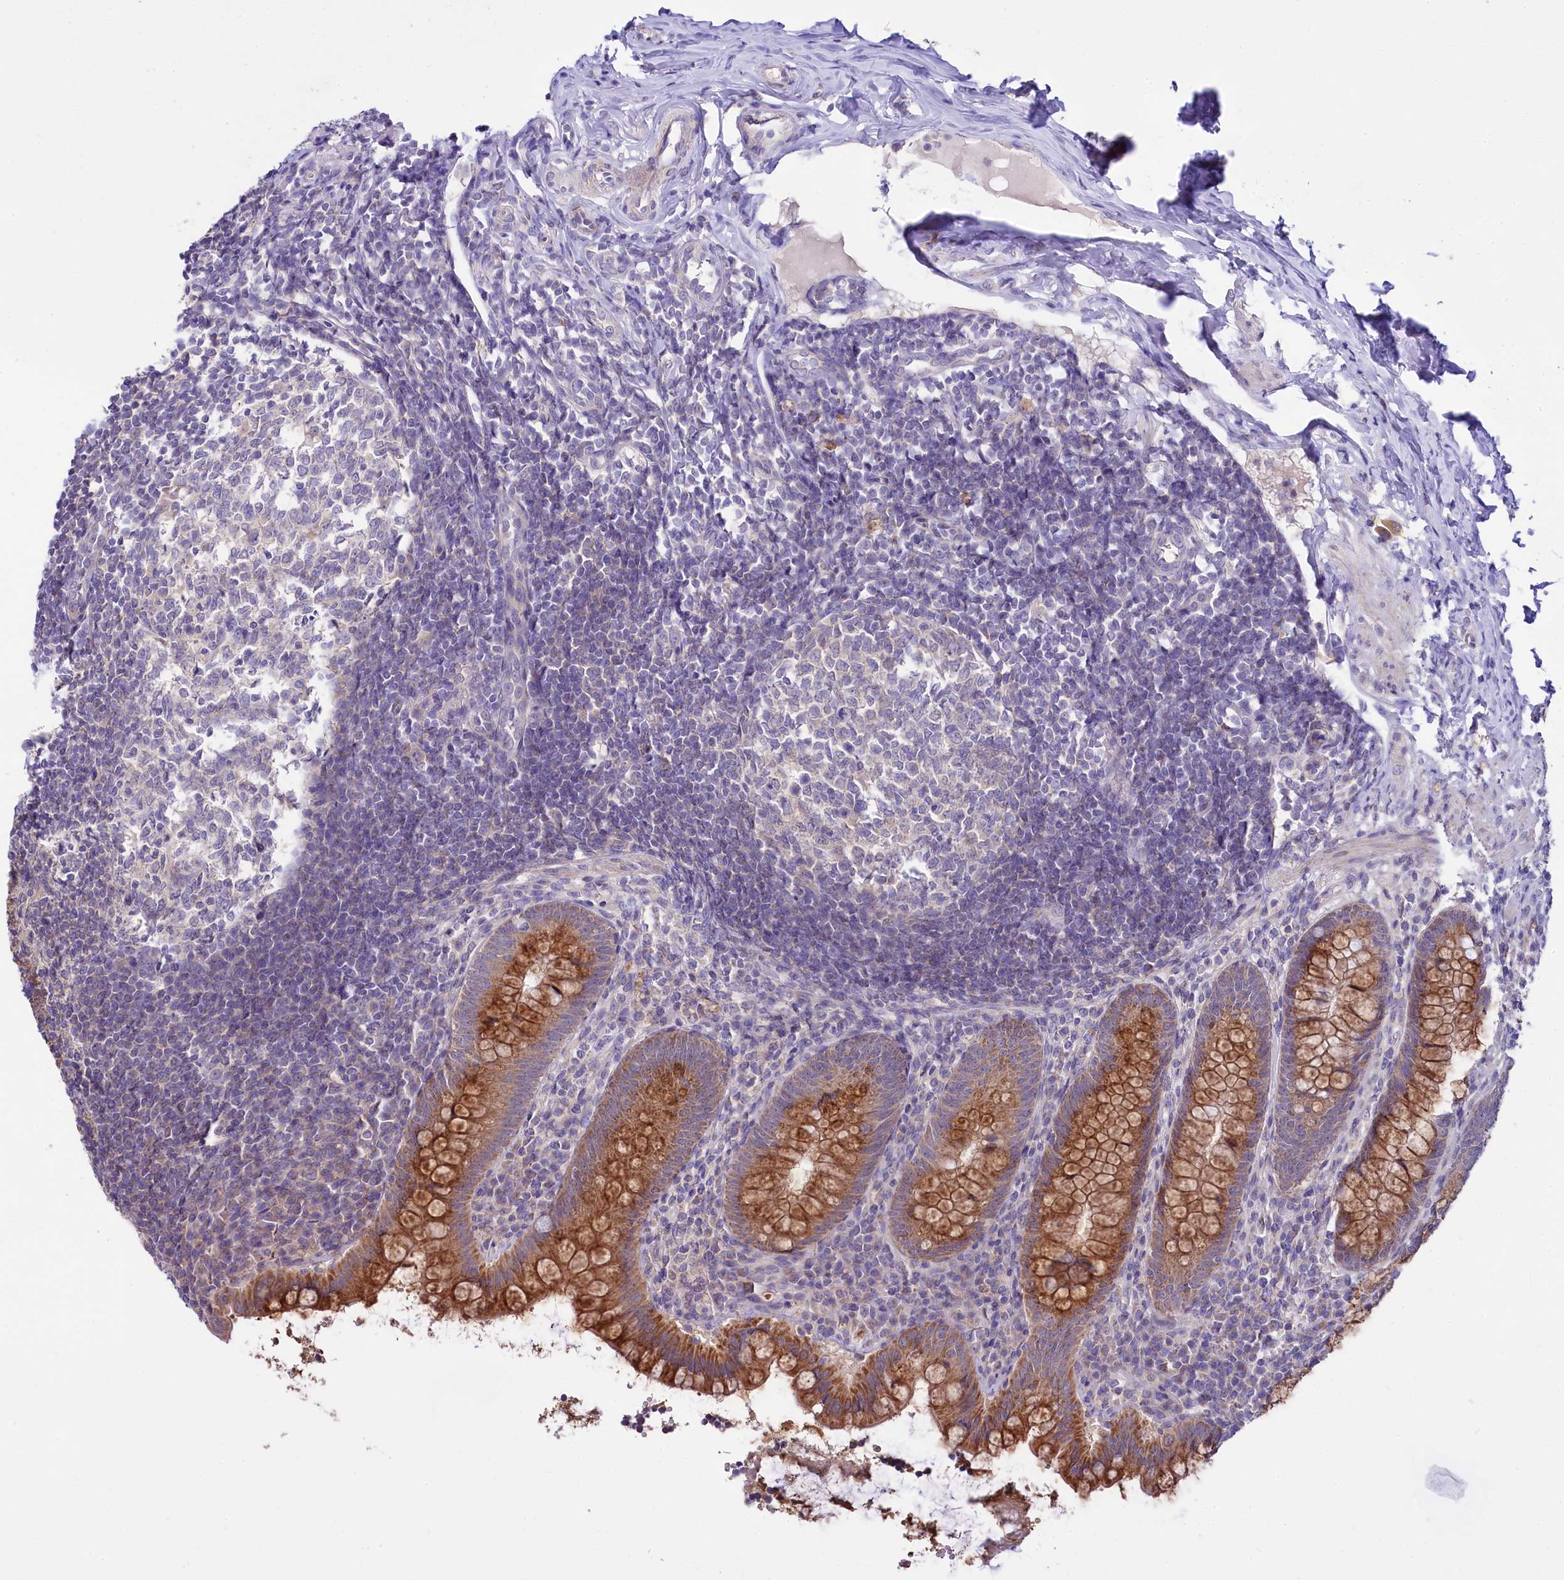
{"staining": {"intensity": "strong", "quantity": ">75%", "location": "cytoplasmic/membranous"}, "tissue": "appendix", "cell_type": "Glandular cells", "image_type": "normal", "snomed": [{"axis": "morphology", "description": "Normal tissue, NOS"}, {"axis": "topography", "description": "Appendix"}], "caption": "This is an image of immunohistochemistry (IHC) staining of unremarkable appendix, which shows strong positivity in the cytoplasmic/membranous of glandular cells.", "gene": "CEP295", "patient": {"sex": "female", "age": 33}}